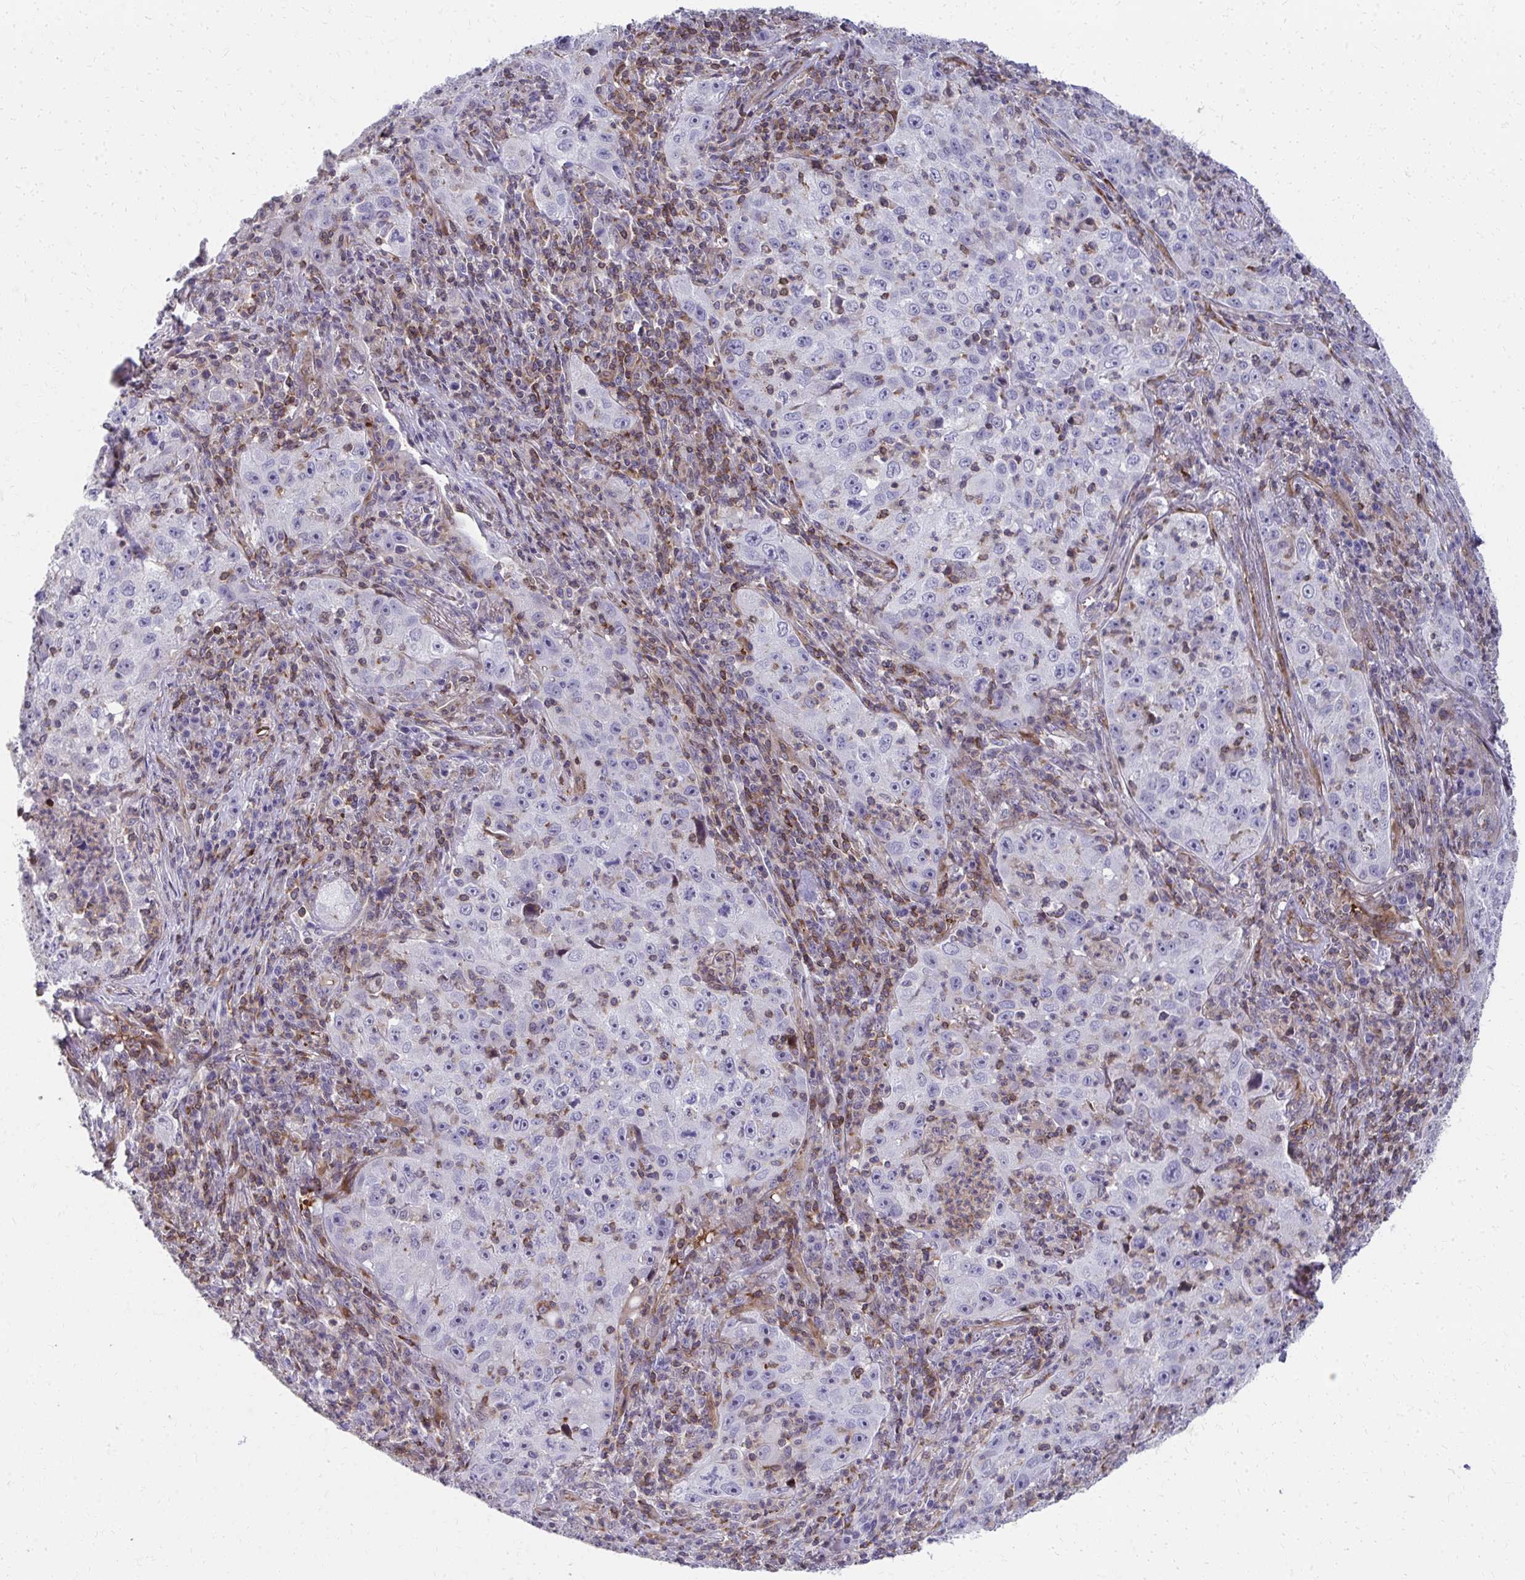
{"staining": {"intensity": "negative", "quantity": "none", "location": "none"}, "tissue": "lung cancer", "cell_type": "Tumor cells", "image_type": "cancer", "snomed": [{"axis": "morphology", "description": "Squamous cell carcinoma, NOS"}, {"axis": "topography", "description": "Lung"}], "caption": "There is no significant expression in tumor cells of lung cancer (squamous cell carcinoma).", "gene": "FOXN3", "patient": {"sex": "male", "age": 71}}